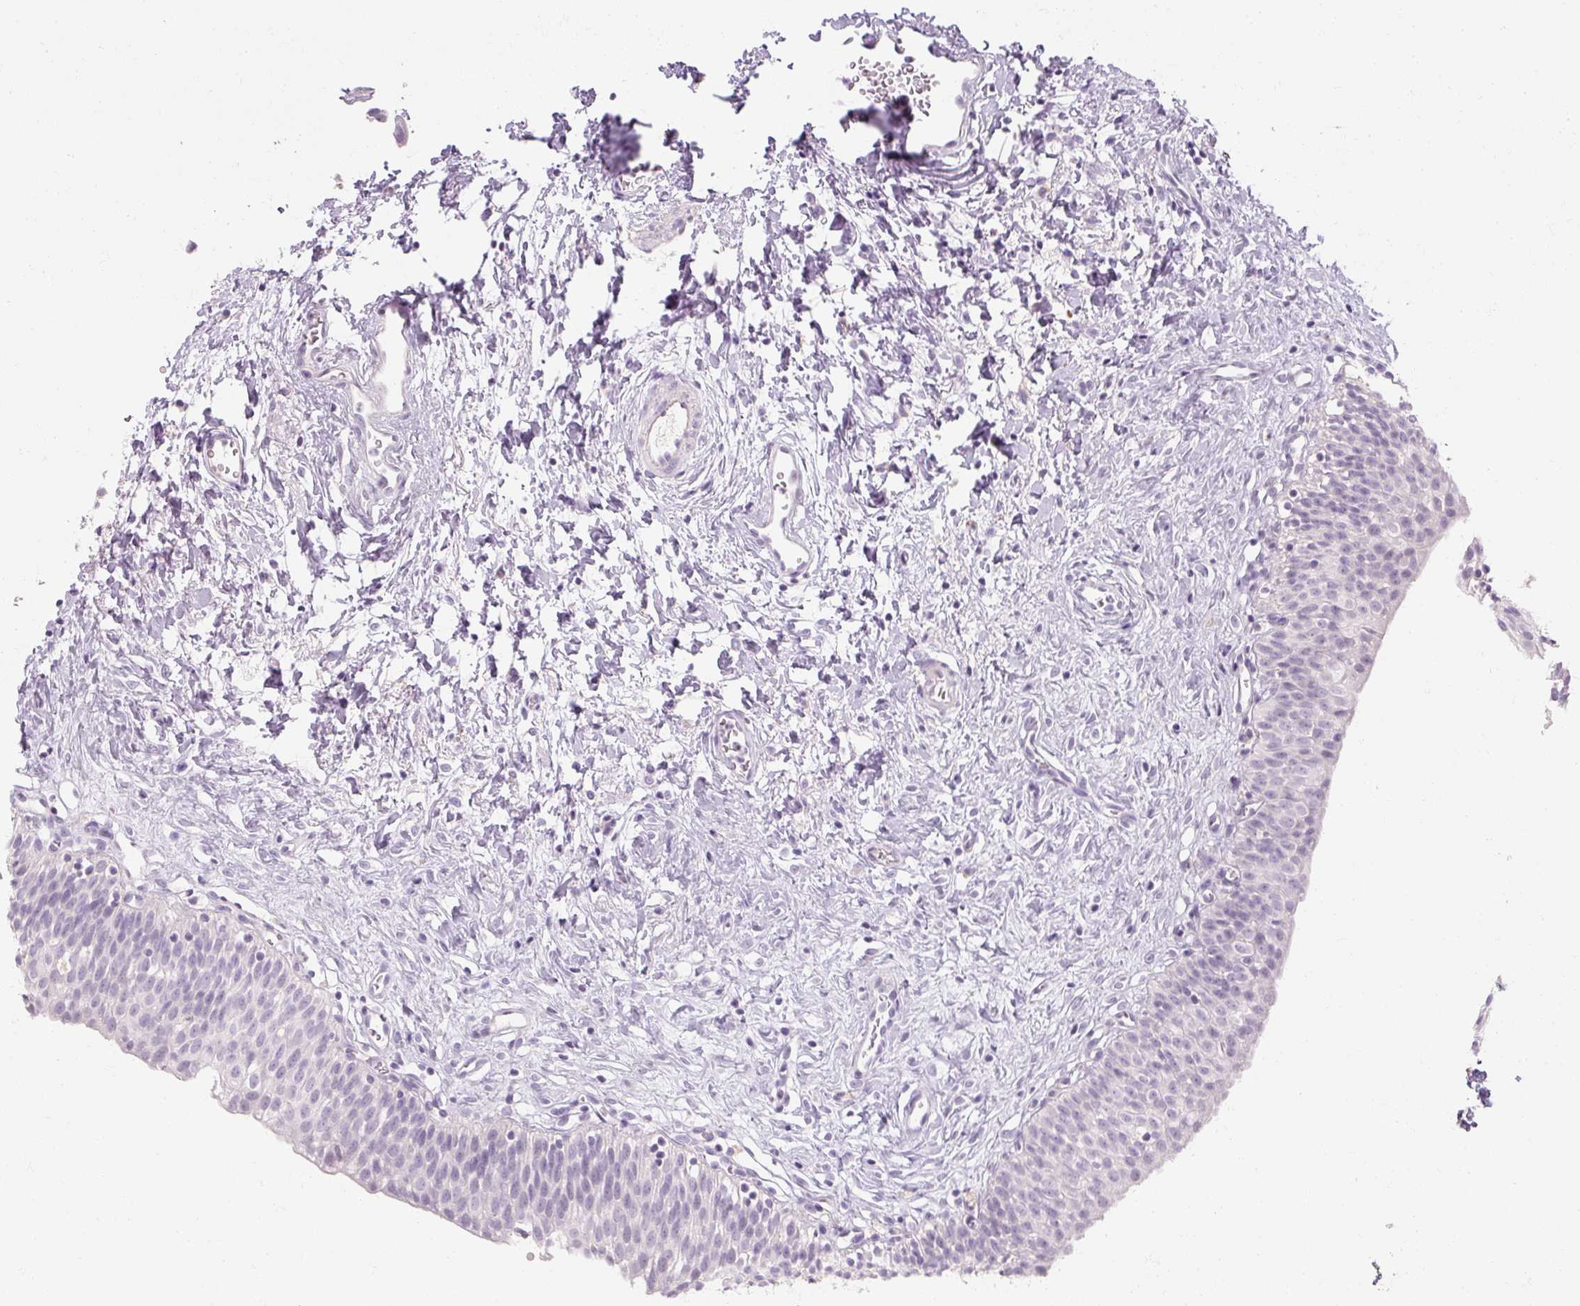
{"staining": {"intensity": "negative", "quantity": "none", "location": "none"}, "tissue": "urinary bladder", "cell_type": "Urothelial cells", "image_type": "normal", "snomed": [{"axis": "morphology", "description": "Normal tissue, NOS"}, {"axis": "topography", "description": "Urinary bladder"}], "caption": "Immunohistochemistry (IHC) photomicrograph of normal human urinary bladder stained for a protein (brown), which reveals no expression in urothelial cells. (DAB (3,3'-diaminobenzidine) IHC, high magnification).", "gene": "NFE2L3", "patient": {"sex": "male", "age": 51}}